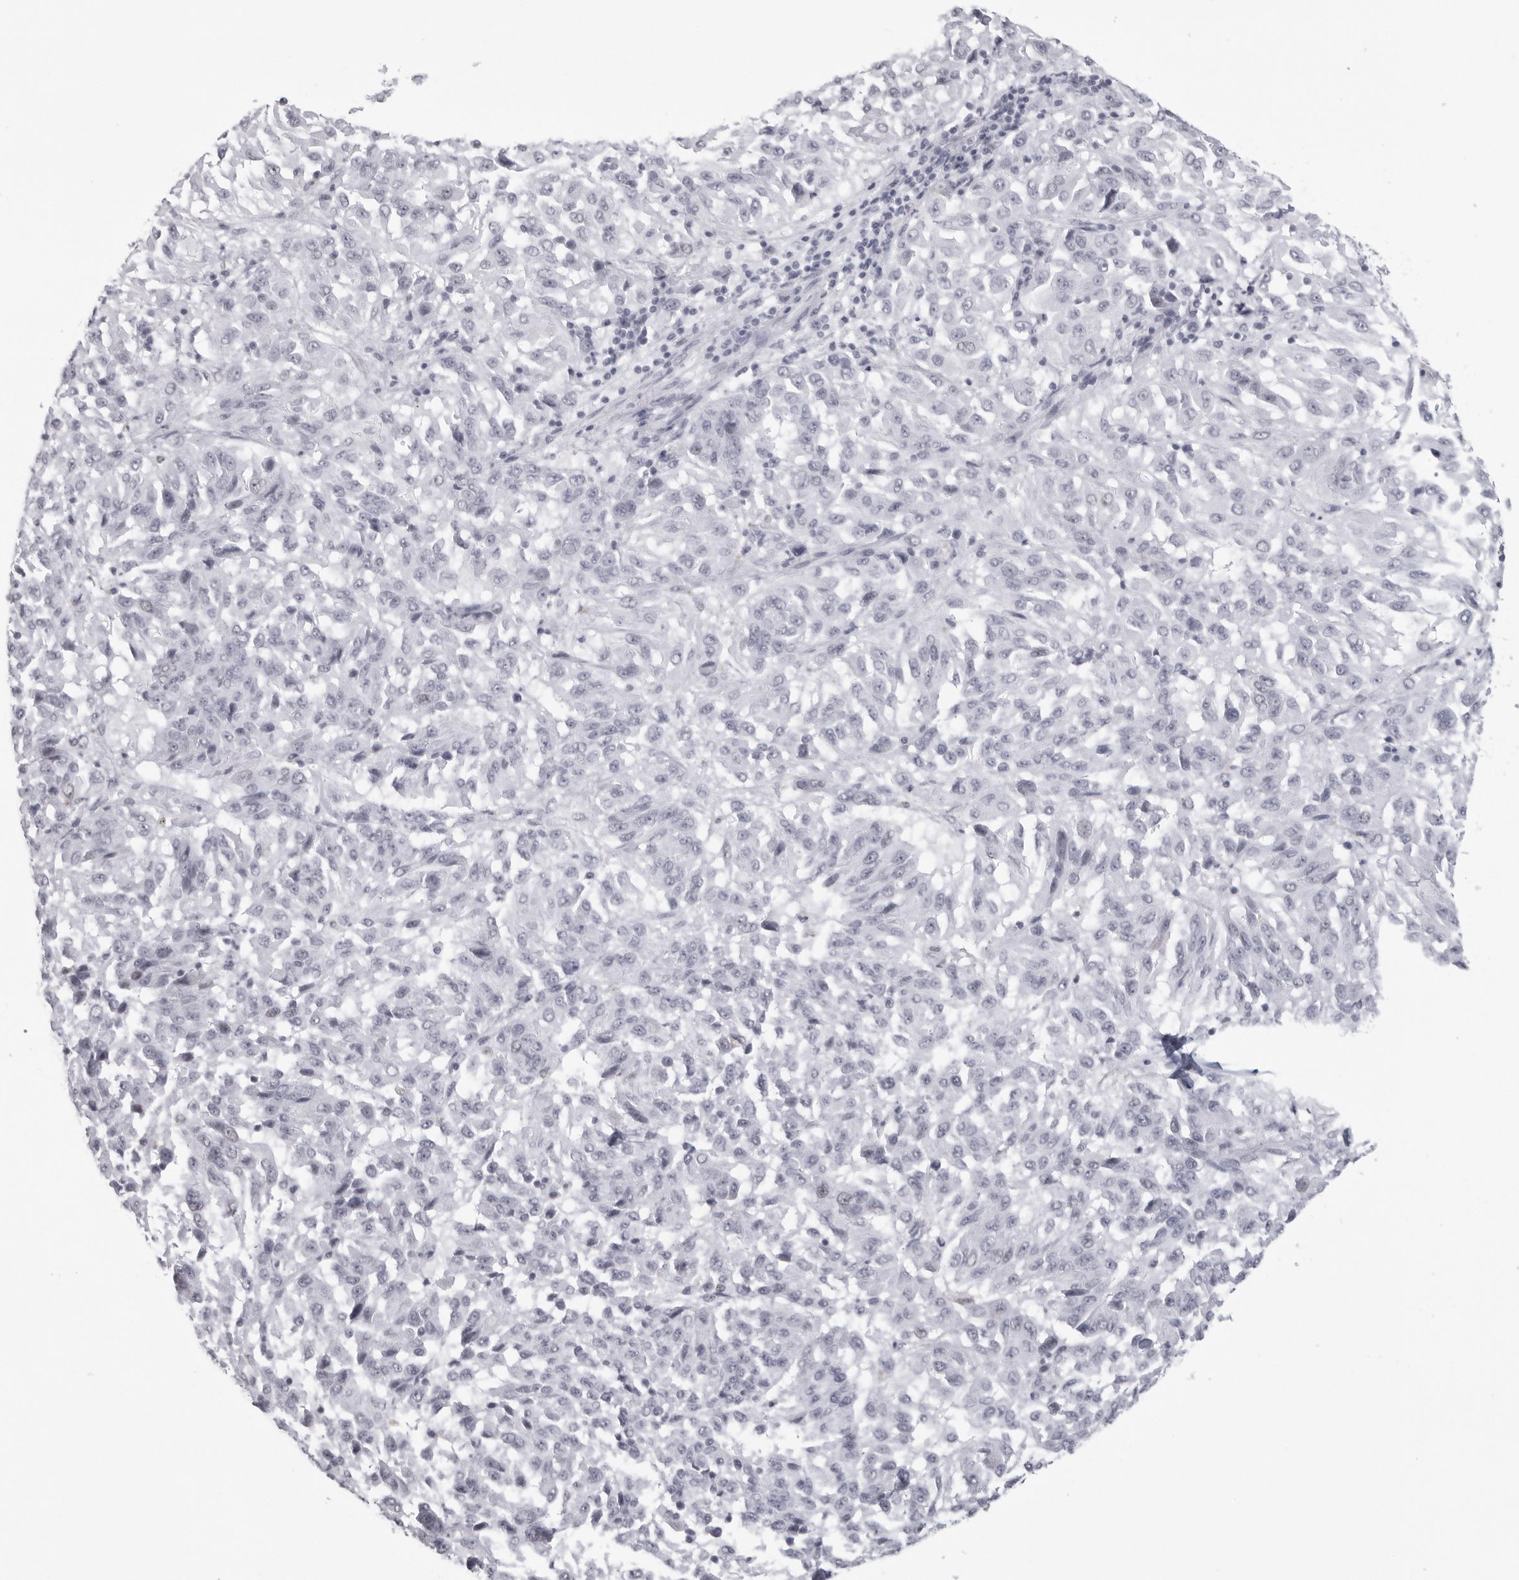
{"staining": {"intensity": "negative", "quantity": "none", "location": "none"}, "tissue": "melanoma", "cell_type": "Tumor cells", "image_type": "cancer", "snomed": [{"axis": "morphology", "description": "Malignant melanoma, Metastatic site"}, {"axis": "topography", "description": "Lung"}], "caption": "High power microscopy photomicrograph of an IHC histopathology image of malignant melanoma (metastatic site), revealing no significant staining in tumor cells.", "gene": "ESPN", "patient": {"sex": "male", "age": 64}}